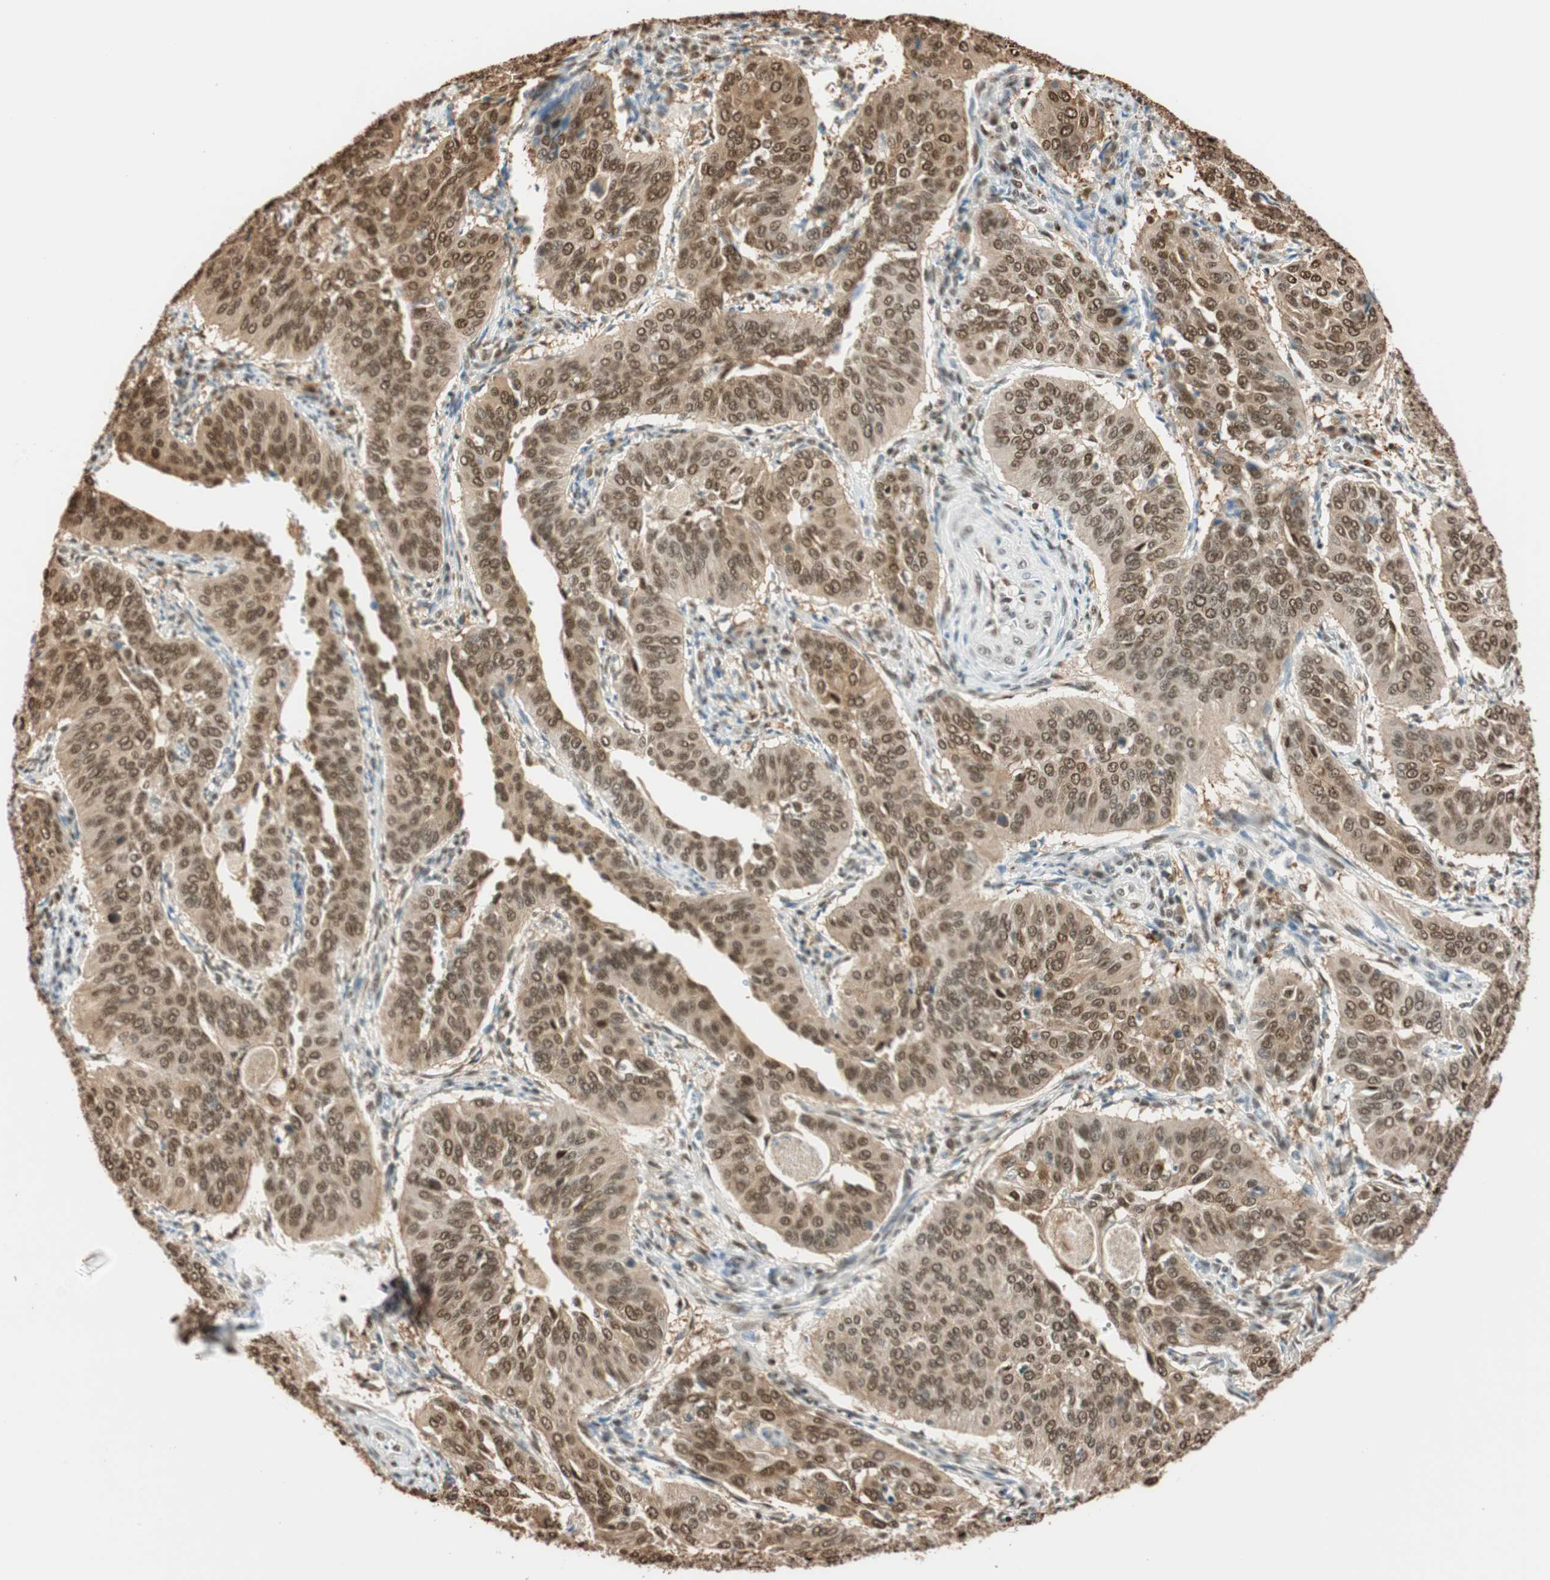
{"staining": {"intensity": "moderate", "quantity": ">75%", "location": "cytoplasmic/membranous,nuclear"}, "tissue": "cervical cancer", "cell_type": "Tumor cells", "image_type": "cancer", "snomed": [{"axis": "morphology", "description": "Normal tissue, NOS"}, {"axis": "morphology", "description": "Squamous cell carcinoma, NOS"}, {"axis": "topography", "description": "Cervix"}], "caption": "Protein analysis of squamous cell carcinoma (cervical) tissue demonstrates moderate cytoplasmic/membranous and nuclear expression in approximately >75% of tumor cells.", "gene": "FANCG", "patient": {"sex": "female", "age": 39}}